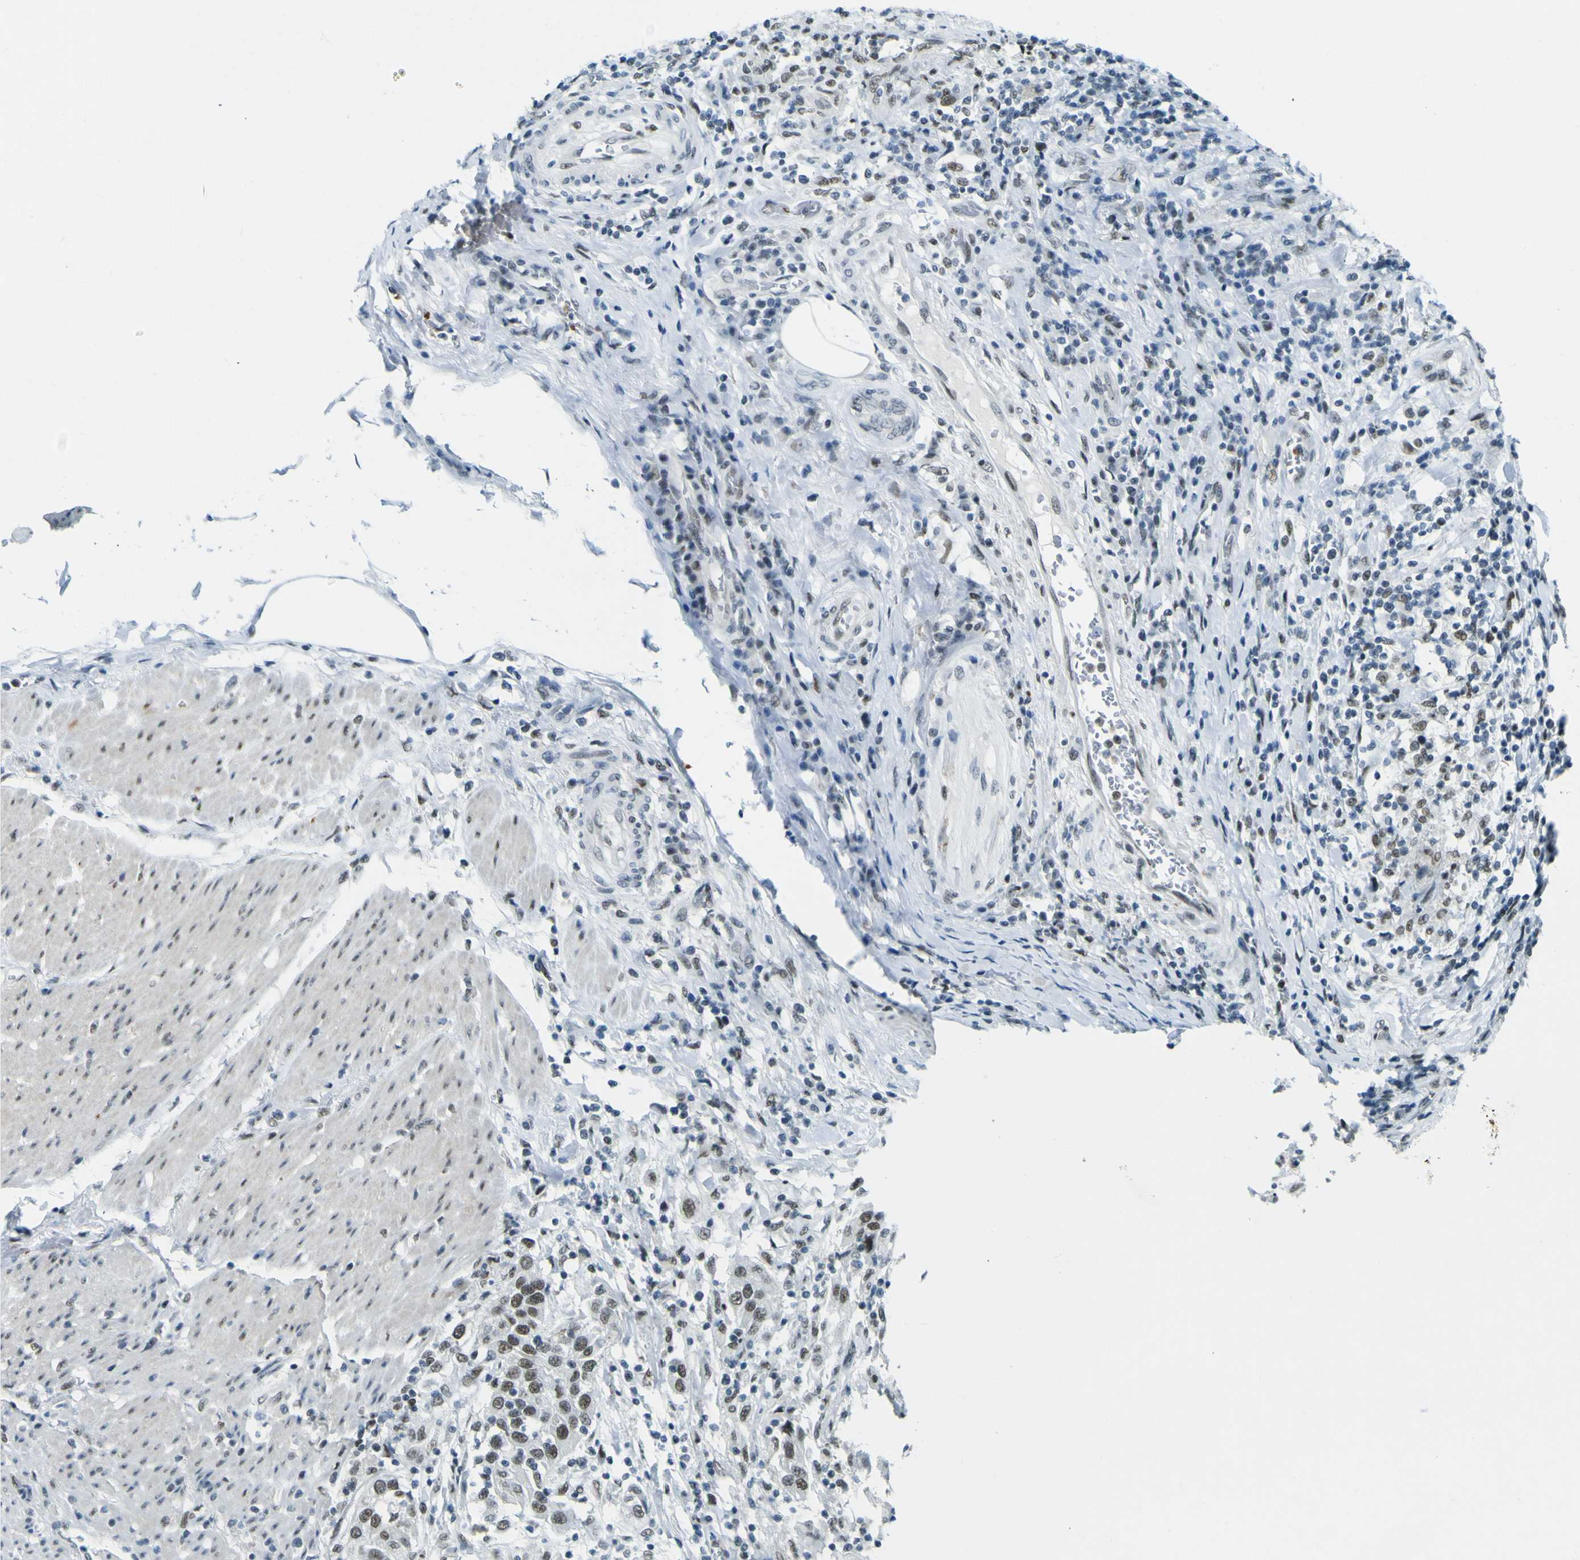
{"staining": {"intensity": "moderate", "quantity": ">75%", "location": "nuclear"}, "tissue": "urothelial cancer", "cell_type": "Tumor cells", "image_type": "cancer", "snomed": [{"axis": "morphology", "description": "Urothelial carcinoma, High grade"}, {"axis": "topography", "description": "Urinary bladder"}], "caption": "A brown stain shows moderate nuclear staining of a protein in human high-grade urothelial carcinoma tumor cells.", "gene": "CEBPG", "patient": {"sex": "female", "age": 80}}